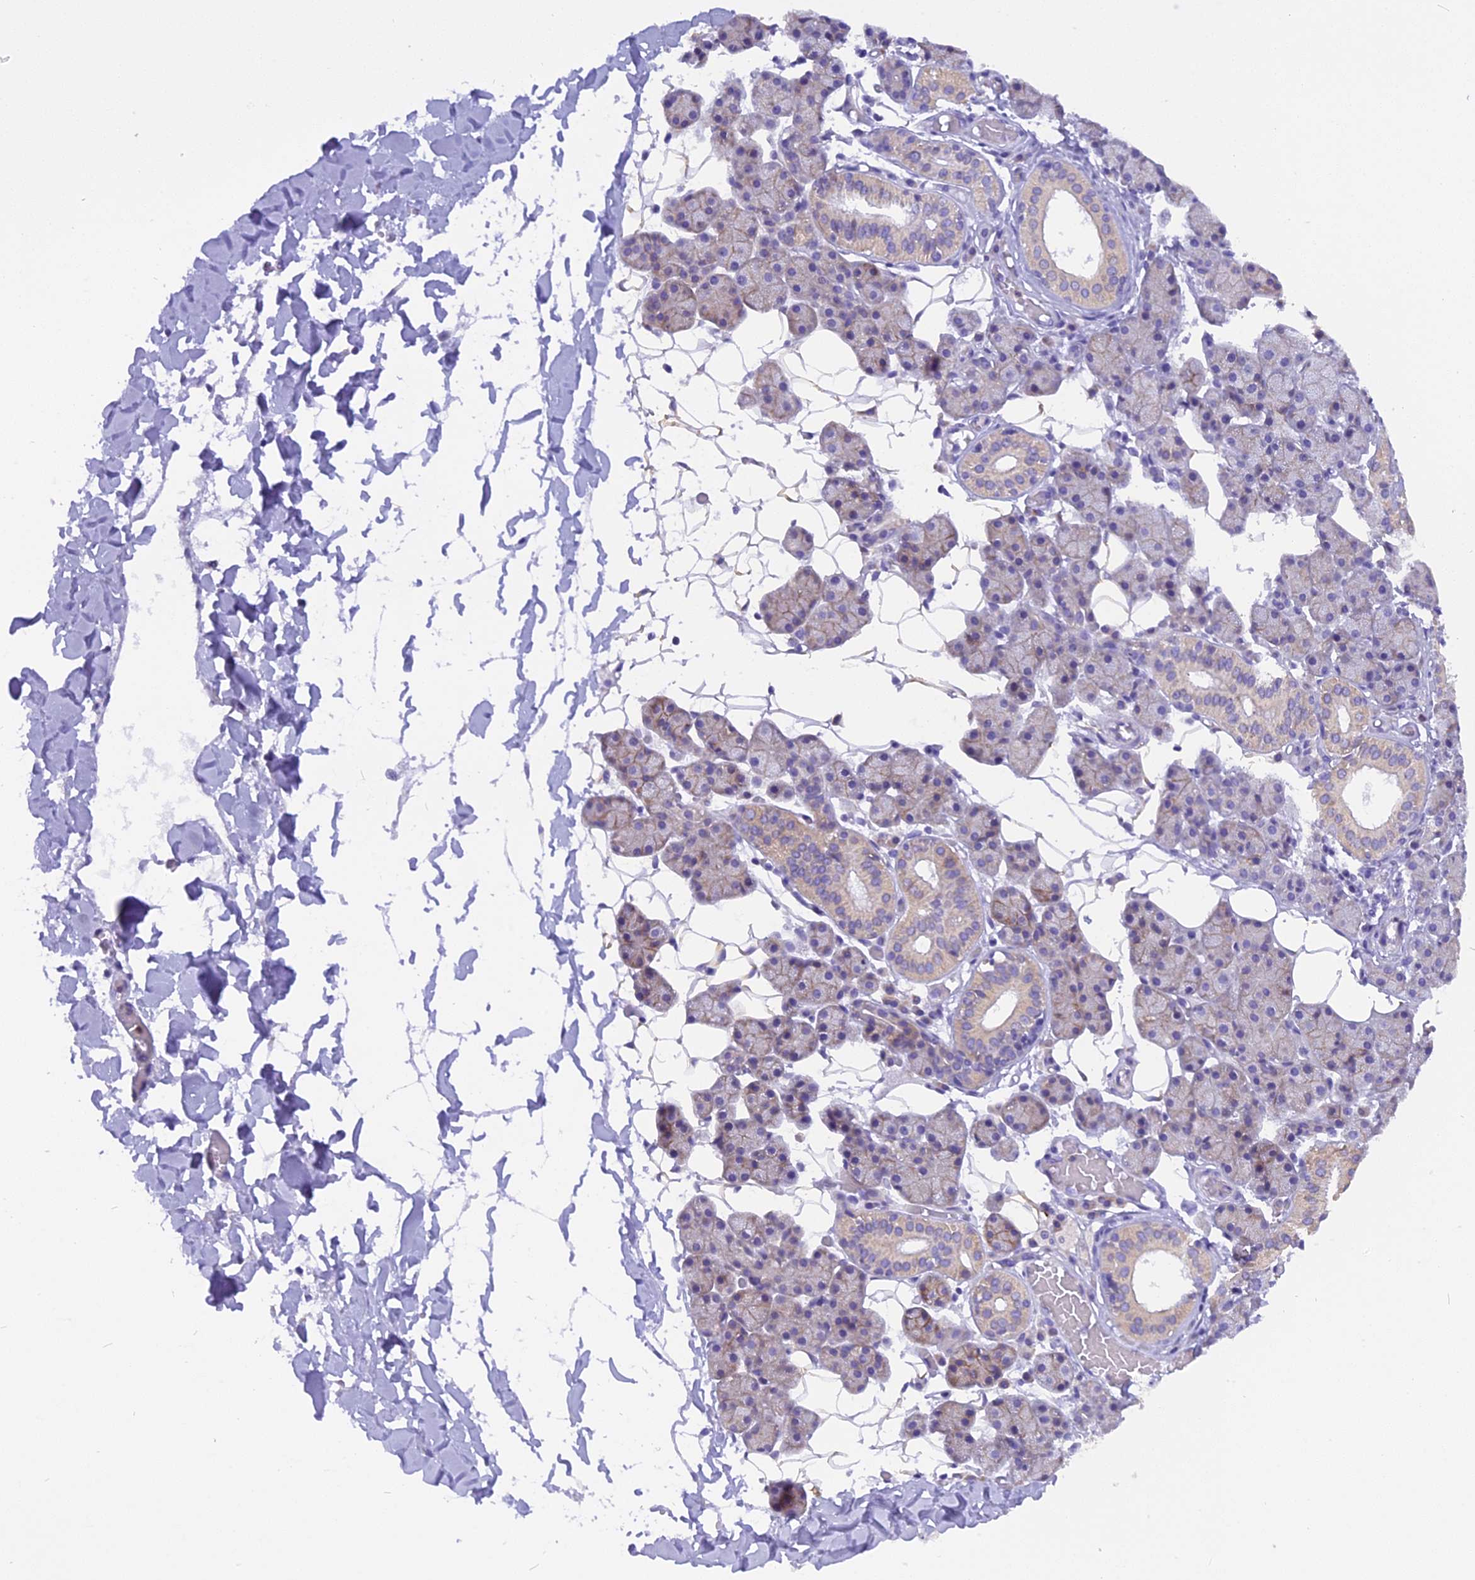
{"staining": {"intensity": "weak", "quantity": "<25%", "location": "cytoplasmic/membranous"}, "tissue": "salivary gland", "cell_type": "Glandular cells", "image_type": "normal", "snomed": [{"axis": "morphology", "description": "Normal tissue, NOS"}, {"axis": "topography", "description": "Salivary gland"}], "caption": "Immunohistochemistry (IHC) image of normal salivary gland: human salivary gland stained with DAB reveals no significant protein positivity in glandular cells.", "gene": "TRIM3", "patient": {"sex": "female", "age": 33}}